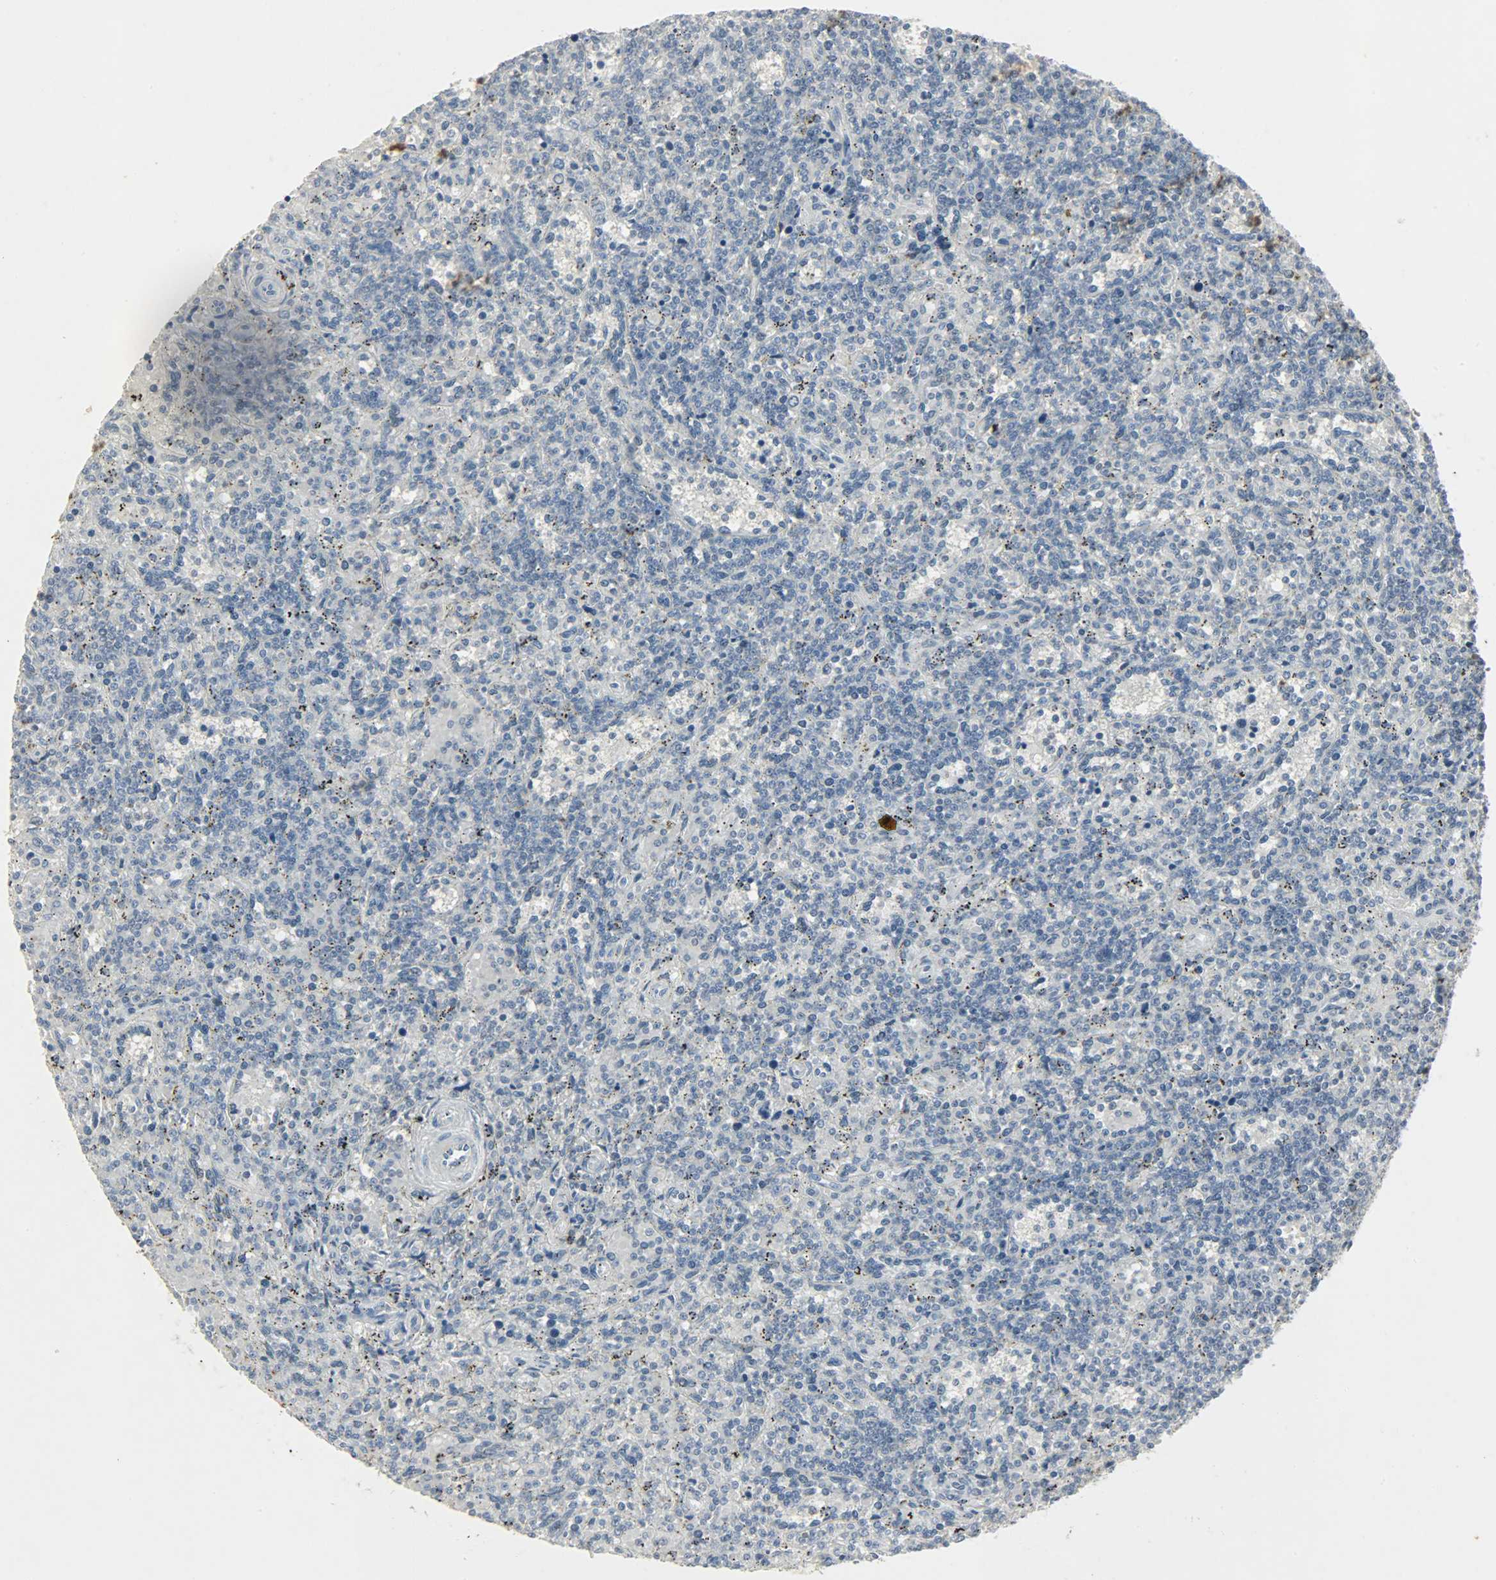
{"staining": {"intensity": "negative", "quantity": "none", "location": "none"}, "tissue": "lymphoma", "cell_type": "Tumor cells", "image_type": "cancer", "snomed": [{"axis": "morphology", "description": "Malignant lymphoma, non-Hodgkin's type, Low grade"}, {"axis": "topography", "description": "Spleen"}], "caption": "A high-resolution photomicrograph shows immunohistochemistry staining of low-grade malignant lymphoma, non-Hodgkin's type, which exhibits no significant expression in tumor cells.", "gene": "CAMK4", "patient": {"sex": "male", "age": 73}}